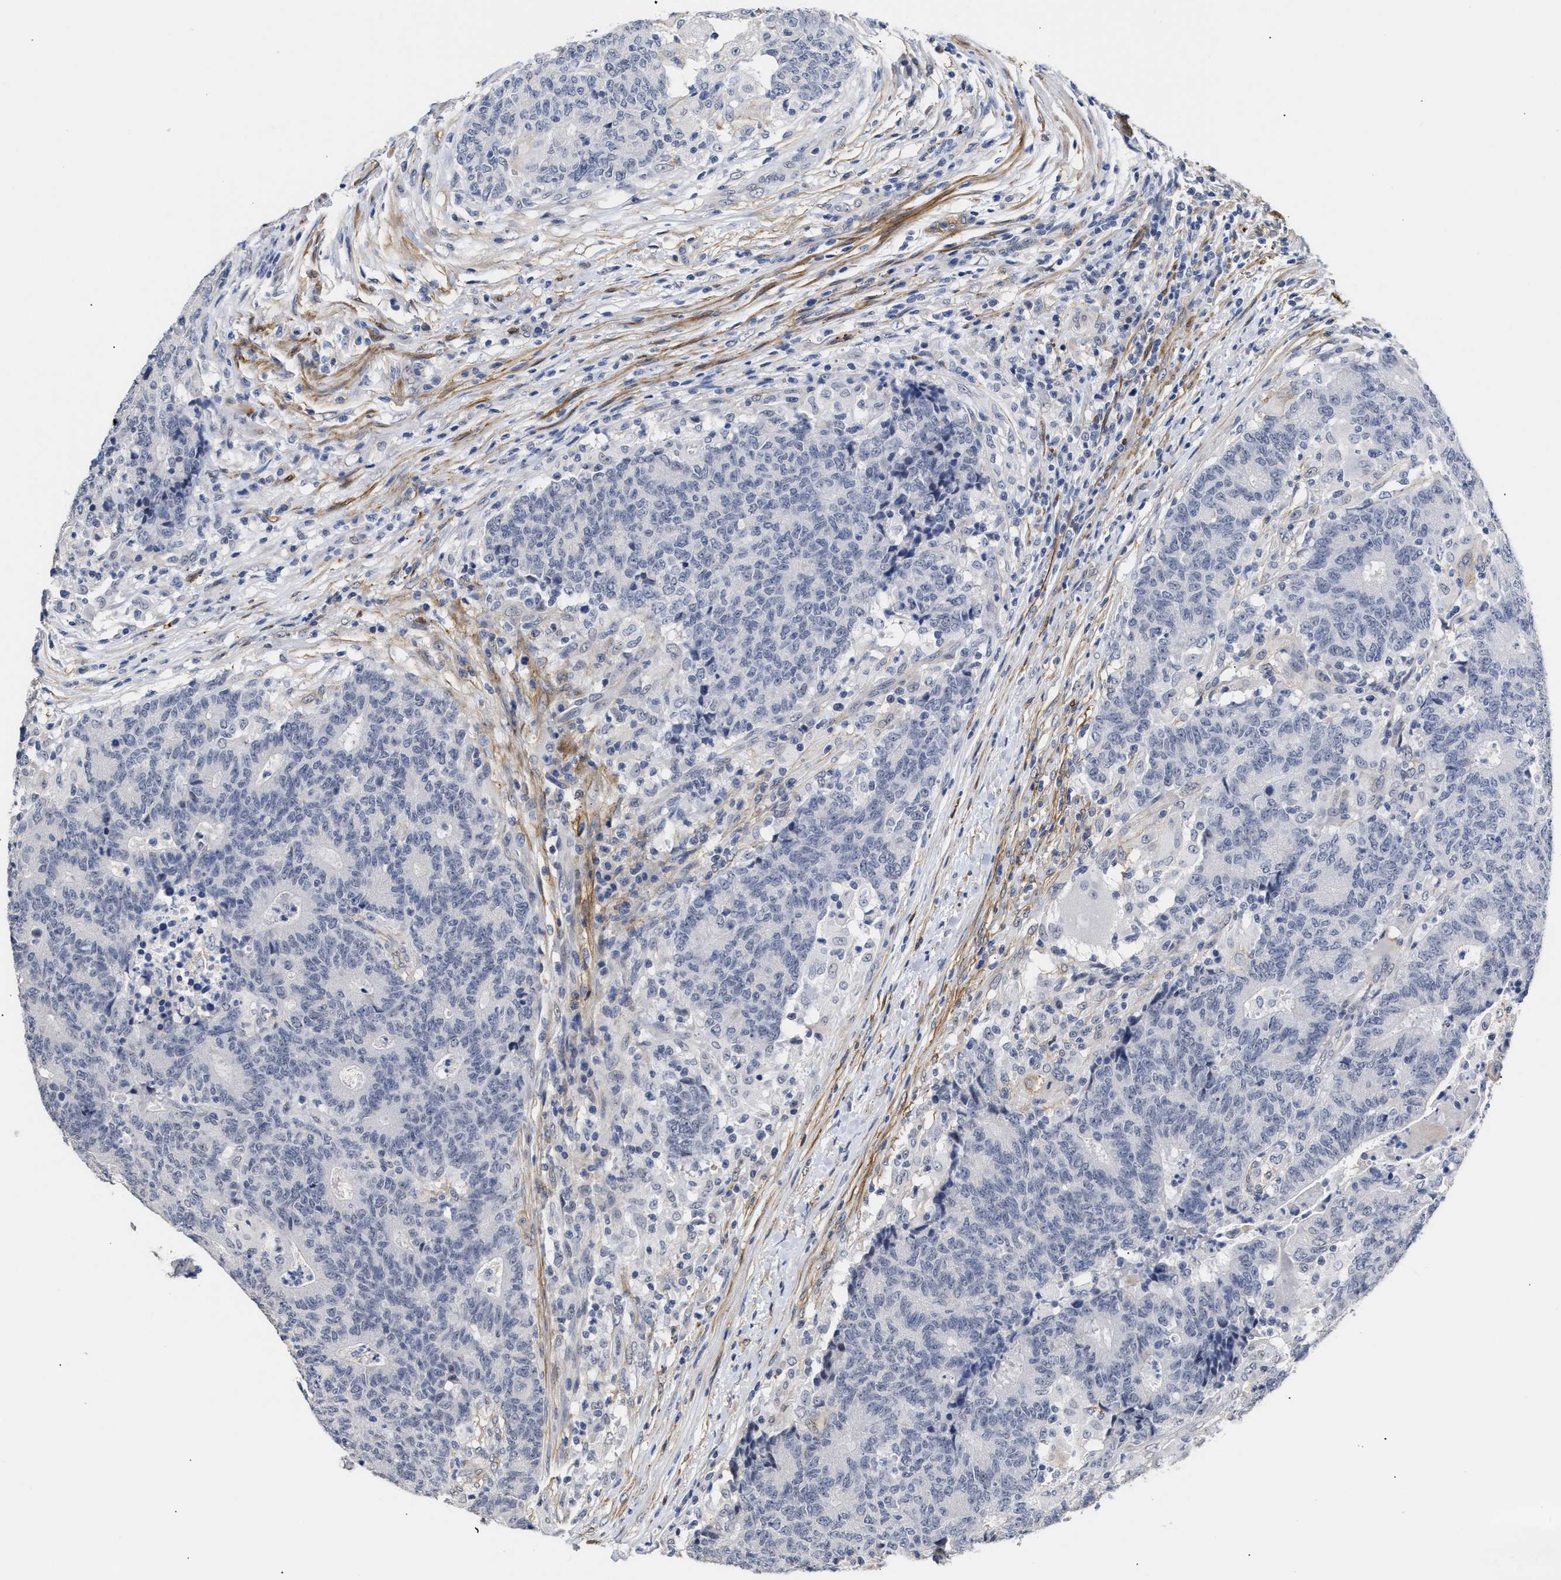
{"staining": {"intensity": "negative", "quantity": "none", "location": "none"}, "tissue": "colorectal cancer", "cell_type": "Tumor cells", "image_type": "cancer", "snomed": [{"axis": "morphology", "description": "Normal tissue, NOS"}, {"axis": "morphology", "description": "Adenocarcinoma, NOS"}, {"axis": "topography", "description": "Colon"}], "caption": "This is a photomicrograph of IHC staining of colorectal cancer (adenocarcinoma), which shows no expression in tumor cells.", "gene": "AHNAK2", "patient": {"sex": "female", "age": 75}}